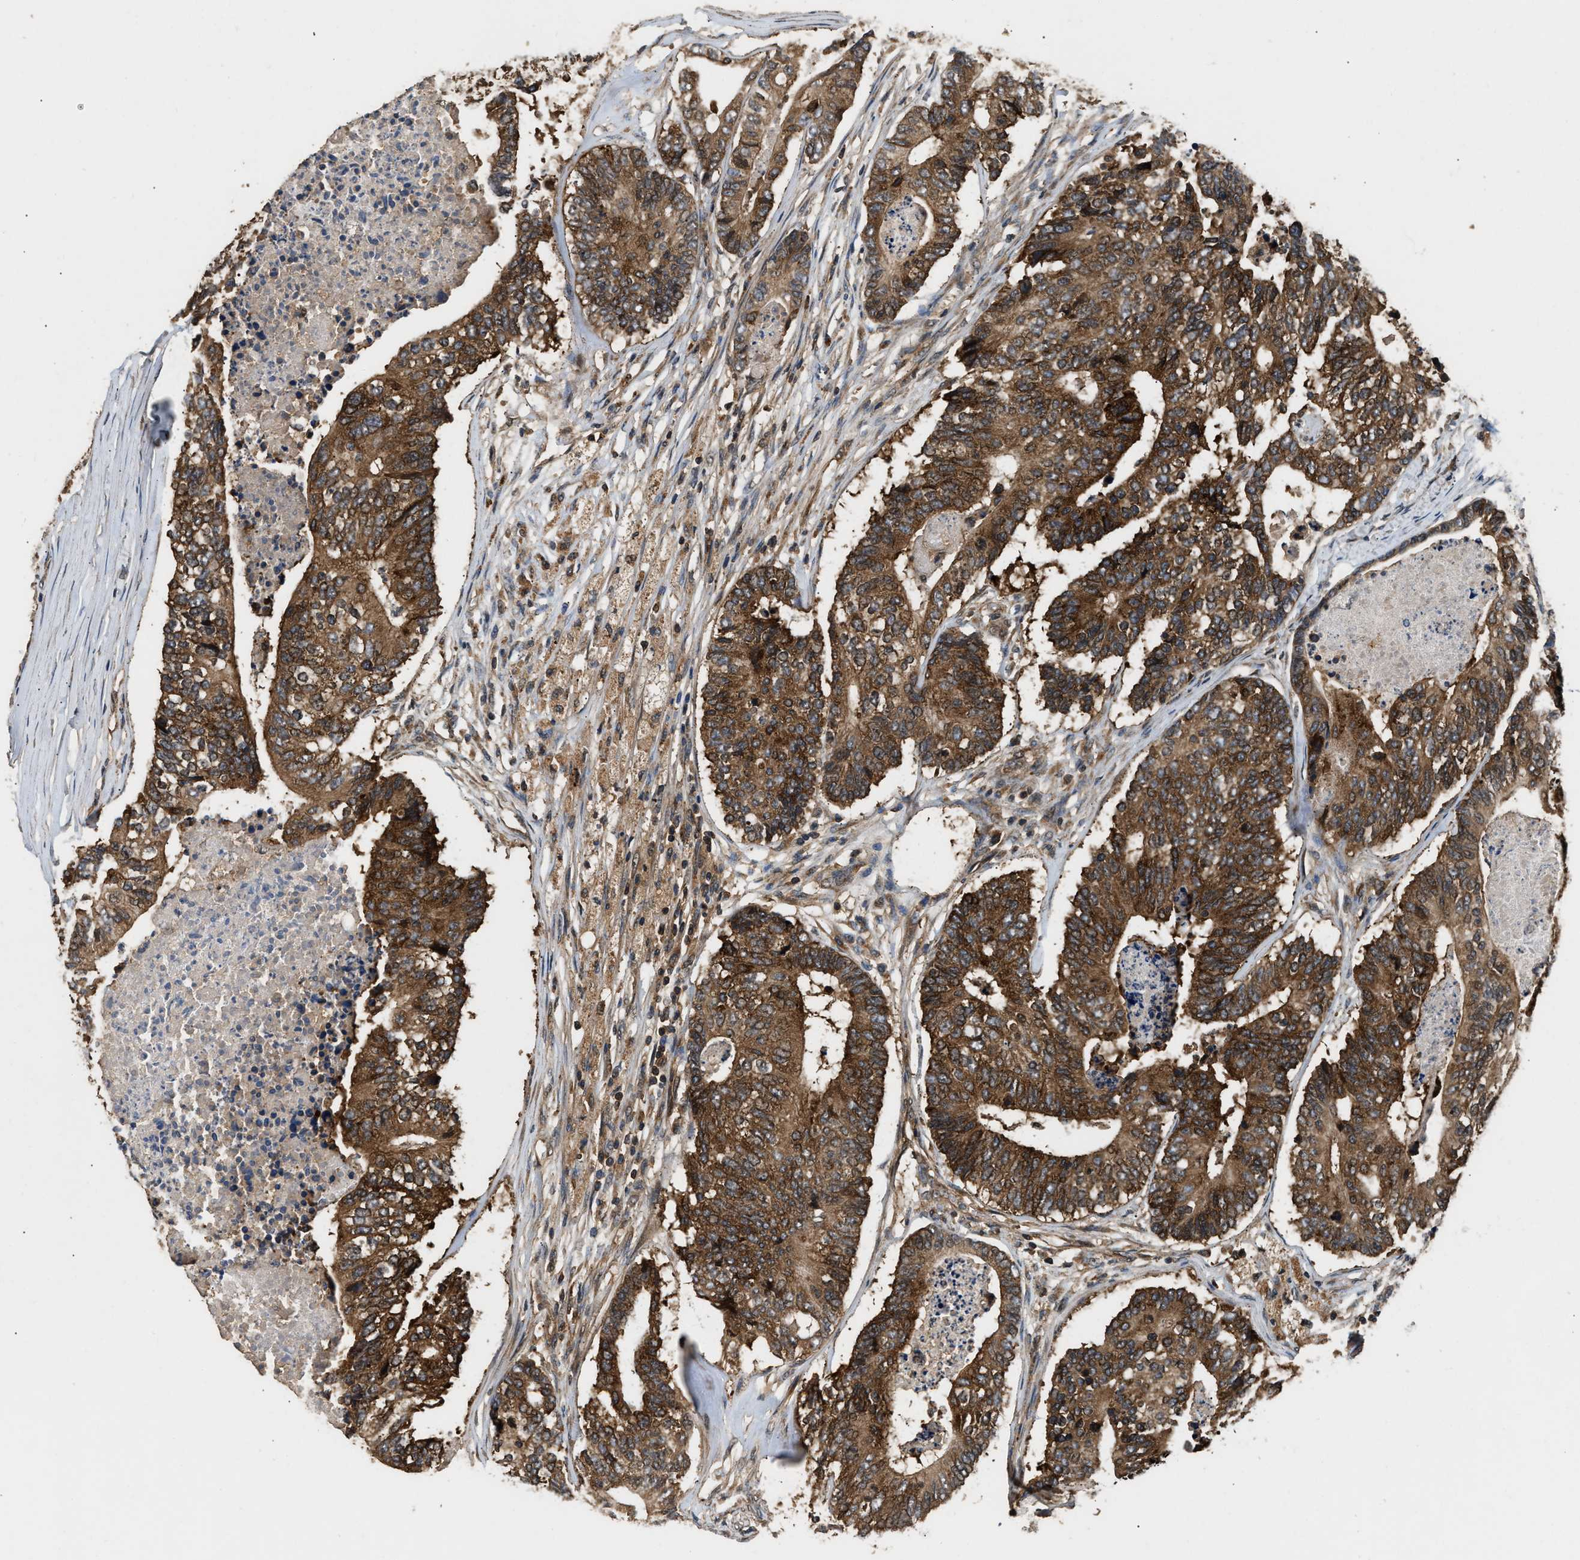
{"staining": {"intensity": "strong", "quantity": ">75%", "location": "cytoplasmic/membranous"}, "tissue": "colorectal cancer", "cell_type": "Tumor cells", "image_type": "cancer", "snomed": [{"axis": "morphology", "description": "Adenocarcinoma, NOS"}, {"axis": "topography", "description": "Colon"}], "caption": "A high-resolution image shows IHC staining of colorectal cancer (adenocarcinoma), which shows strong cytoplasmic/membranous positivity in about >75% of tumor cells.", "gene": "DNAJC2", "patient": {"sex": "female", "age": 67}}